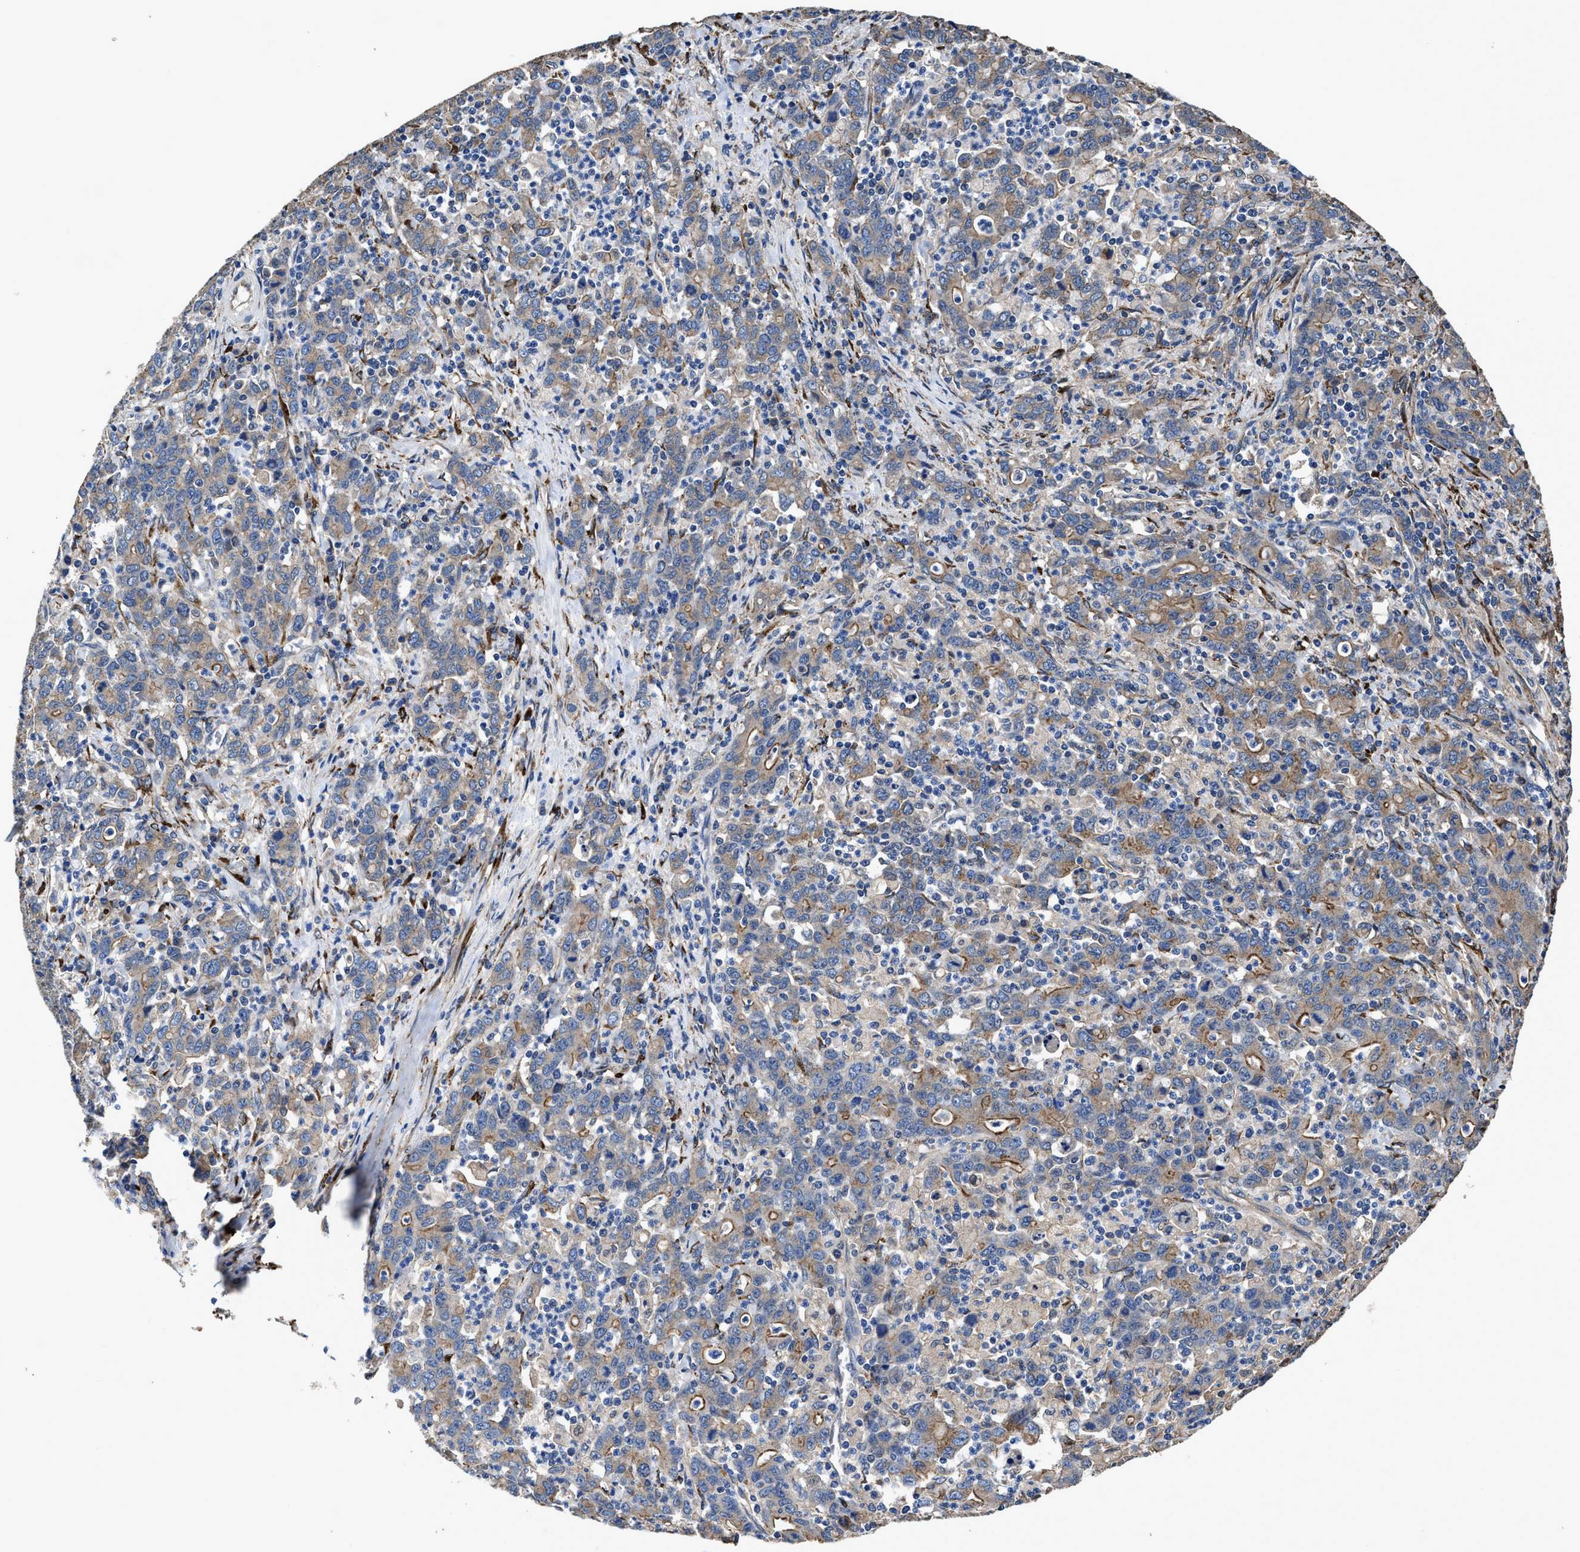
{"staining": {"intensity": "moderate", "quantity": ">75%", "location": "cytoplasmic/membranous"}, "tissue": "stomach cancer", "cell_type": "Tumor cells", "image_type": "cancer", "snomed": [{"axis": "morphology", "description": "Adenocarcinoma, NOS"}, {"axis": "topography", "description": "Stomach, upper"}], "caption": "Immunohistochemistry (DAB (3,3'-diaminobenzidine)) staining of stomach cancer (adenocarcinoma) reveals moderate cytoplasmic/membranous protein positivity in approximately >75% of tumor cells.", "gene": "IDNK", "patient": {"sex": "male", "age": 69}}